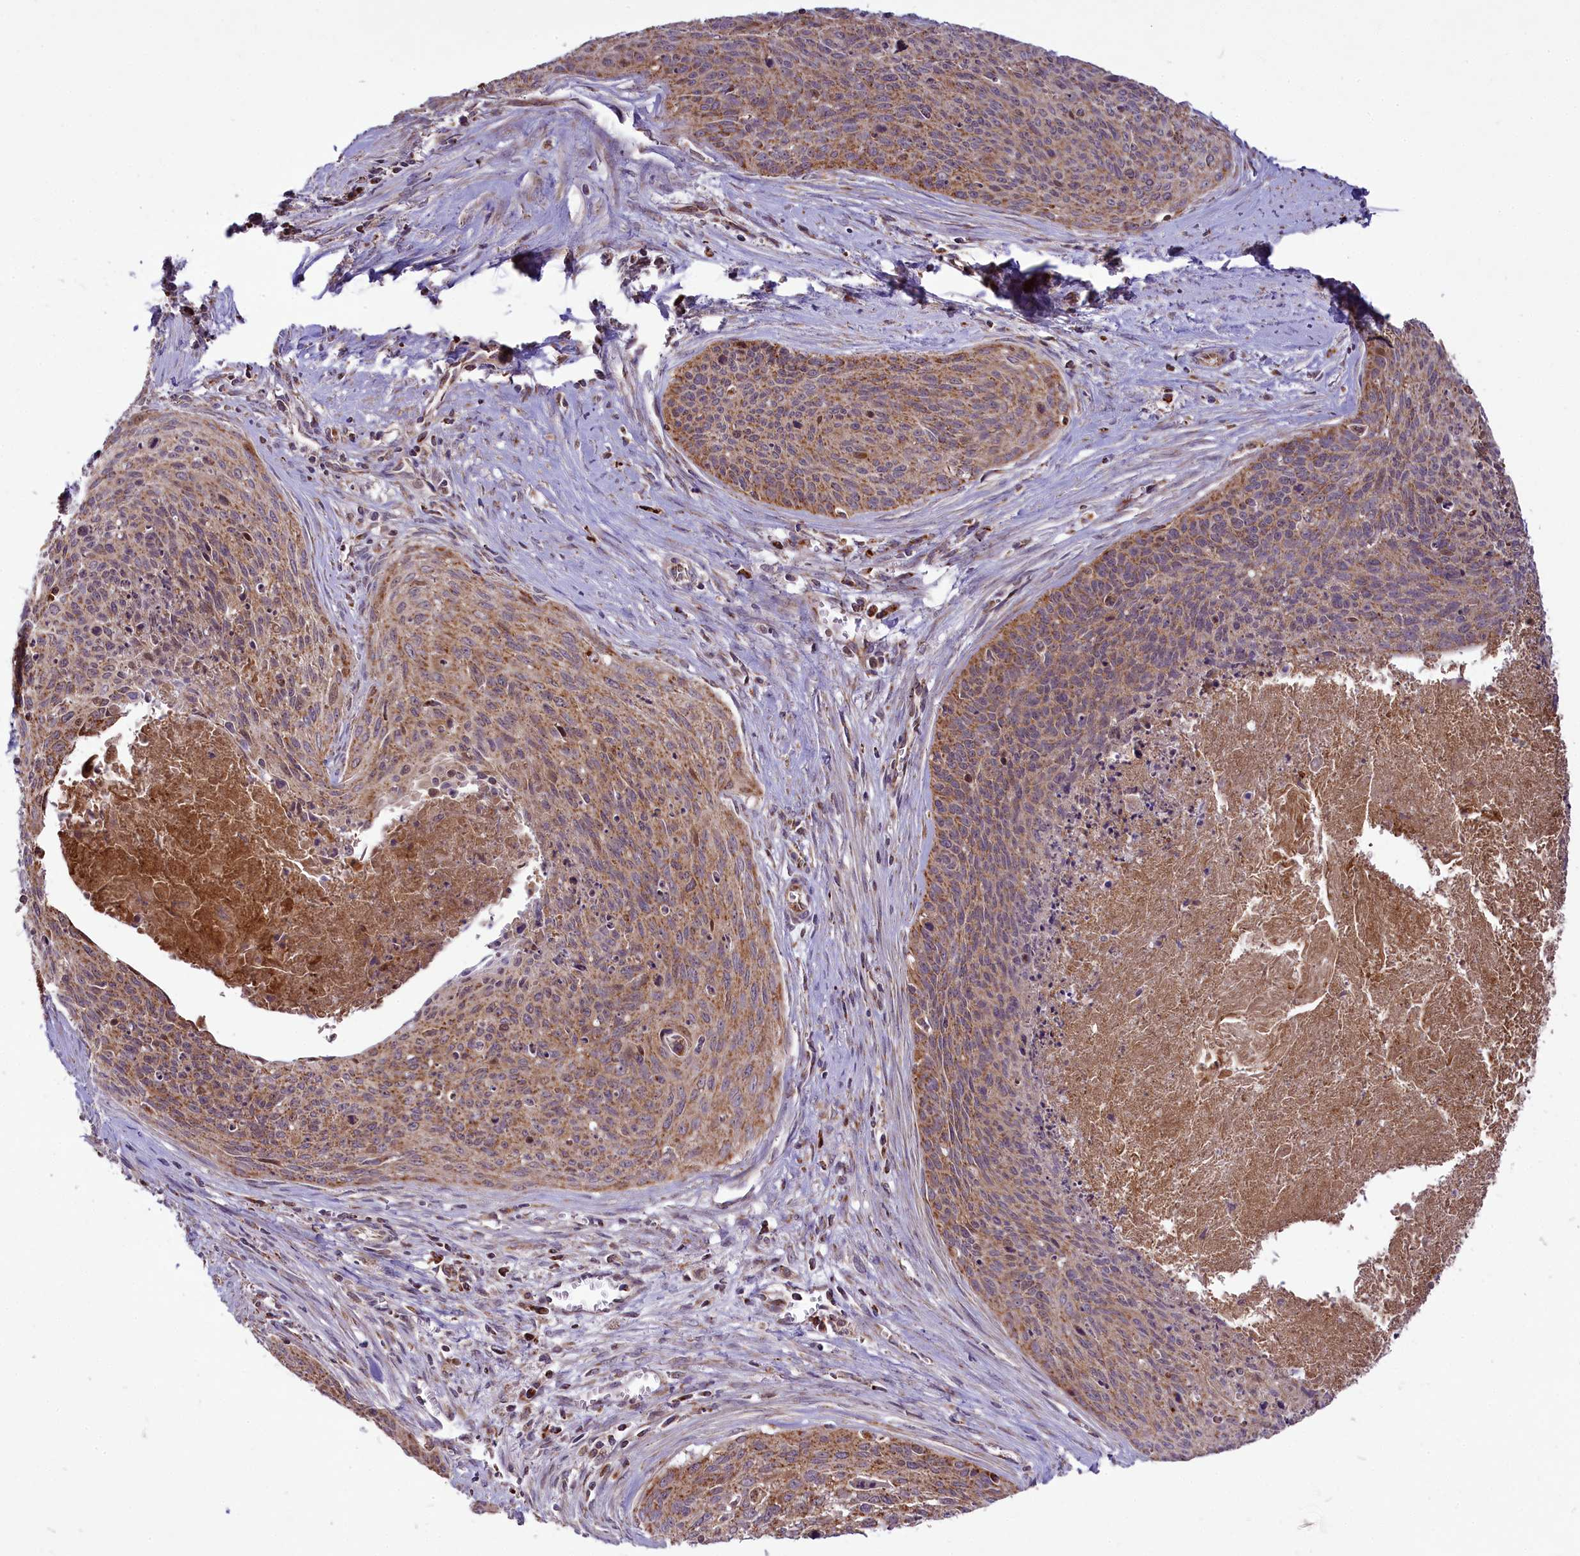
{"staining": {"intensity": "moderate", "quantity": ">75%", "location": "cytoplasmic/membranous"}, "tissue": "cervical cancer", "cell_type": "Tumor cells", "image_type": "cancer", "snomed": [{"axis": "morphology", "description": "Squamous cell carcinoma, NOS"}, {"axis": "topography", "description": "Cervix"}], "caption": "Human squamous cell carcinoma (cervical) stained for a protein (brown) reveals moderate cytoplasmic/membranous positive staining in about >75% of tumor cells.", "gene": "COX17", "patient": {"sex": "female", "age": 55}}